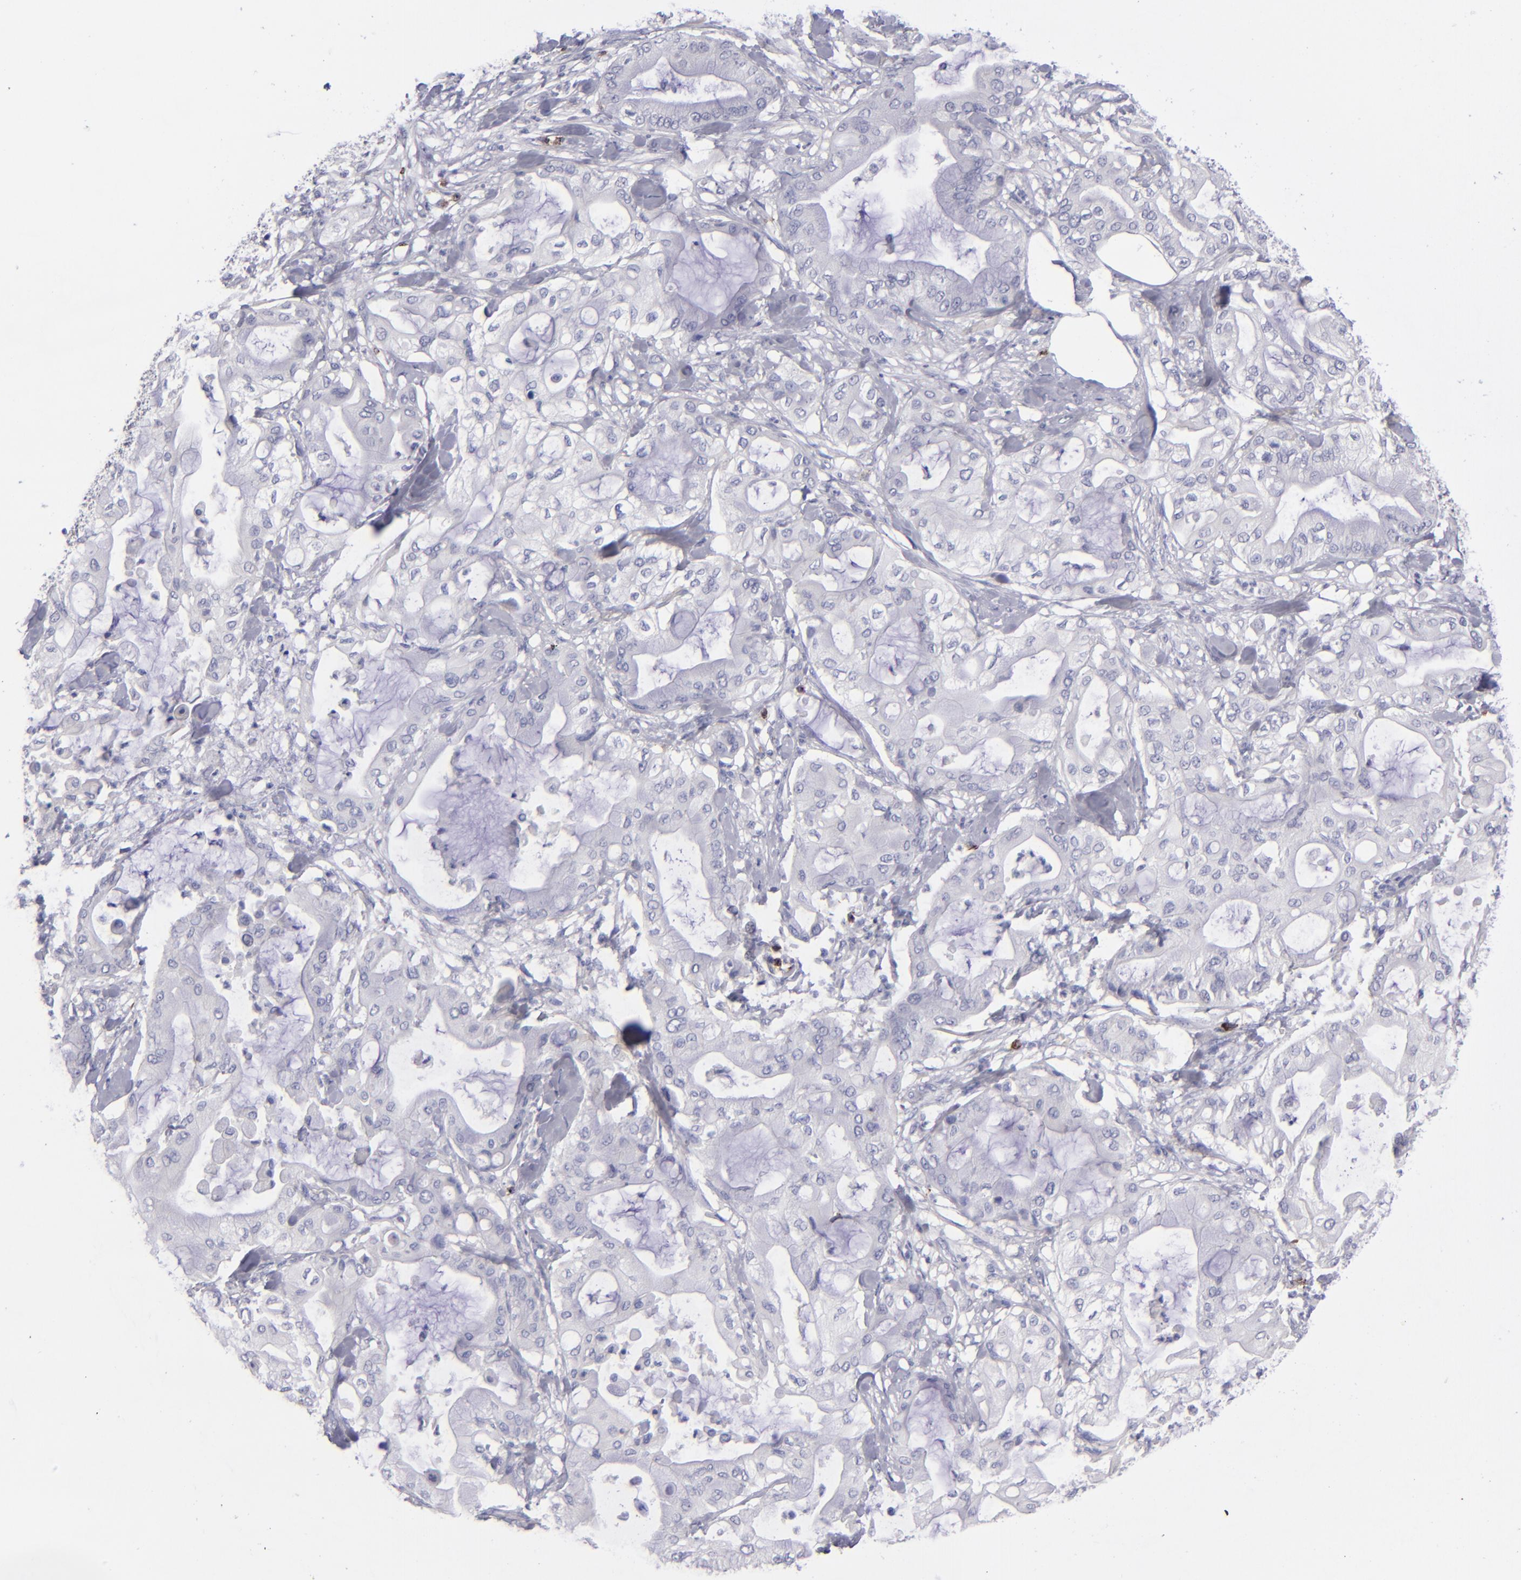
{"staining": {"intensity": "negative", "quantity": "none", "location": "none"}, "tissue": "pancreatic cancer", "cell_type": "Tumor cells", "image_type": "cancer", "snomed": [{"axis": "morphology", "description": "Adenocarcinoma, NOS"}, {"axis": "morphology", "description": "Adenocarcinoma, metastatic, NOS"}, {"axis": "topography", "description": "Lymph node"}, {"axis": "topography", "description": "Pancreas"}, {"axis": "topography", "description": "Duodenum"}], "caption": "A photomicrograph of pancreatic cancer stained for a protein shows no brown staining in tumor cells.", "gene": "CD2", "patient": {"sex": "female", "age": 64}}